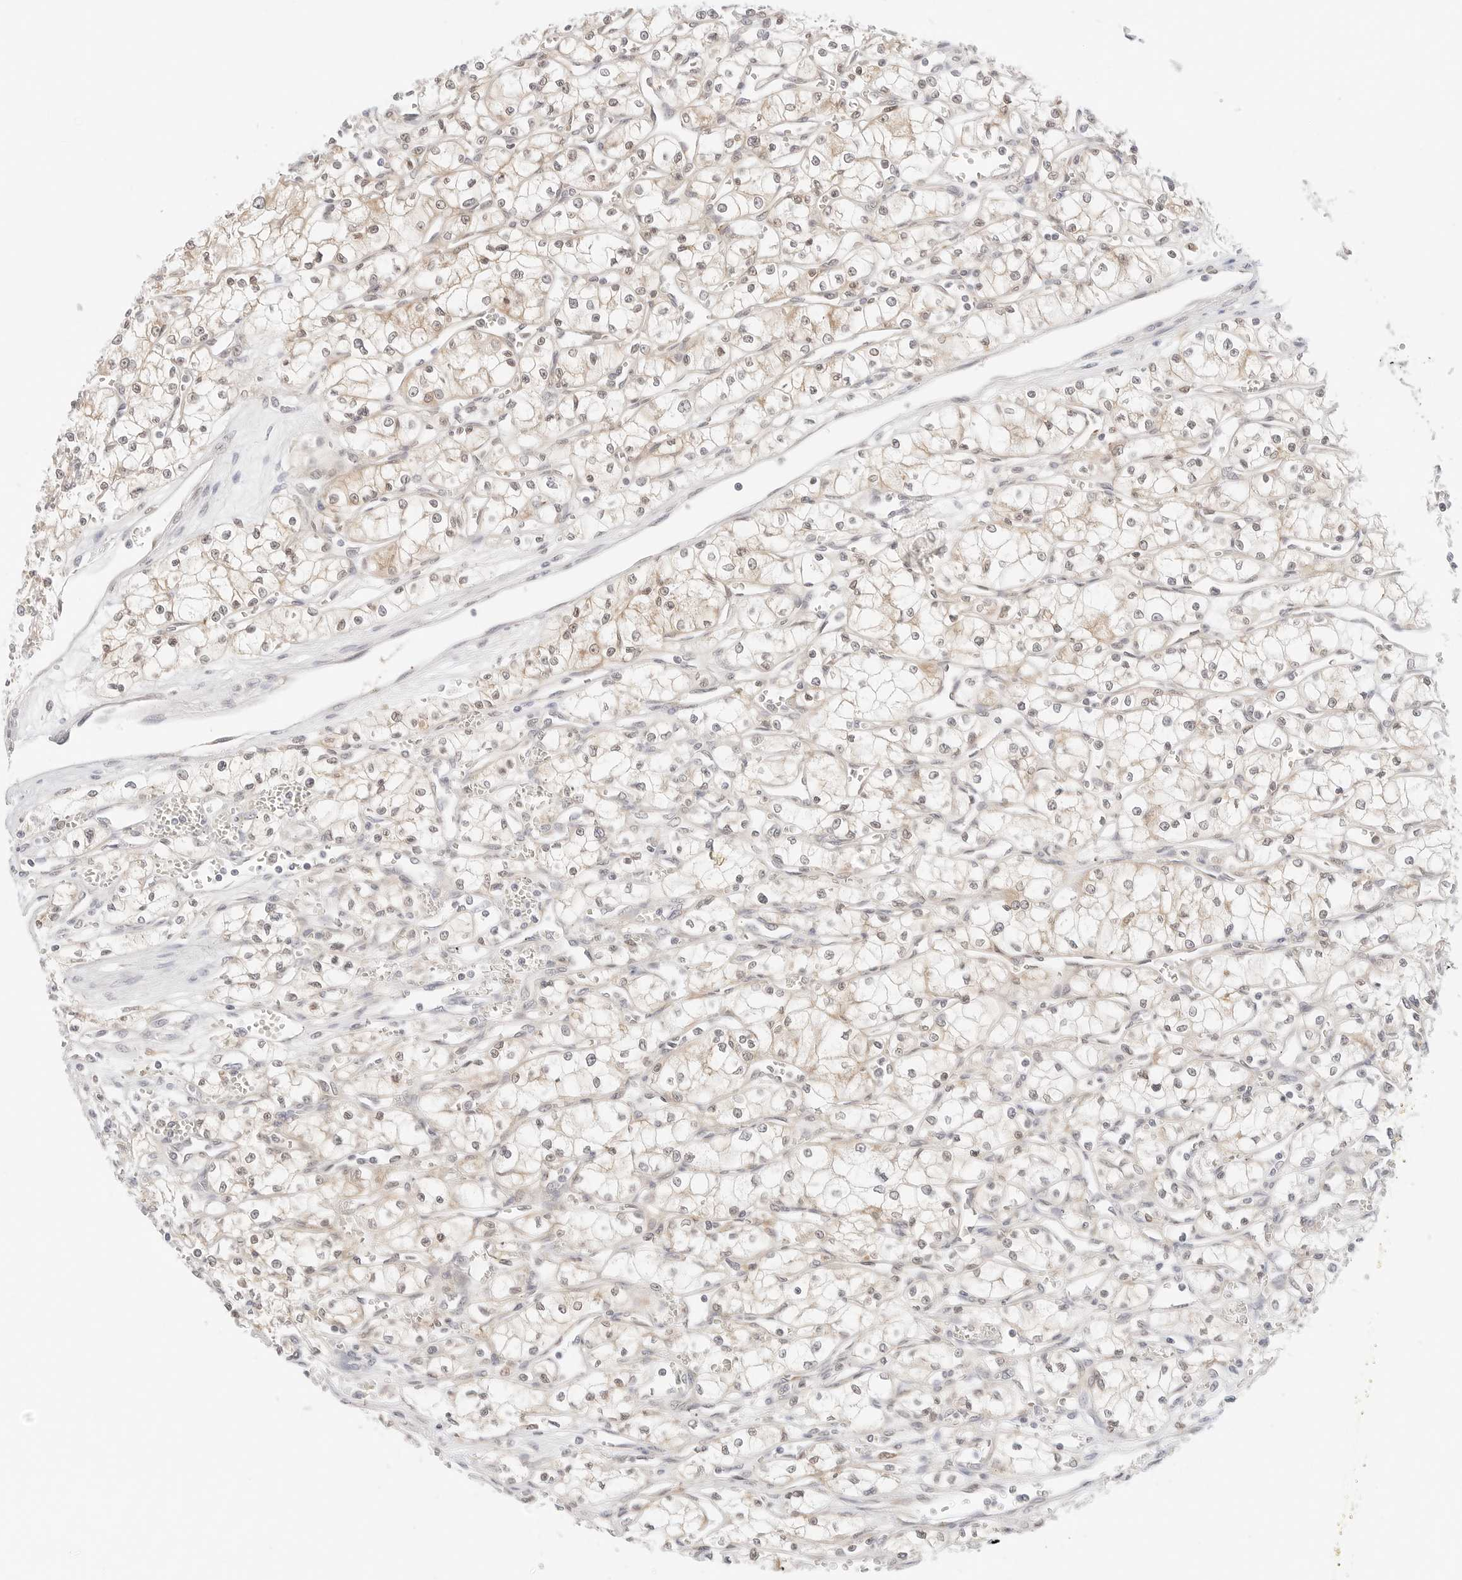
{"staining": {"intensity": "weak", "quantity": "<25%", "location": "cytoplasmic/membranous"}, "tissue": "renal cancer", "cell_type": "Tumor cells", "image_type": "cancer", "snomed": [{"axis": "morphology", "description": "Adenocarcinoma, NOS"}, {"axis": "topography", "description": "Kidney"}], "caption": "The micrograph shows no significant positivity in tumor cells of renal cancer. (DAB (3,3'-diaminobenzidine) IHC with hematoxylin counter stain).", "gene": "ERO1B", "patient": {"sex": "male", "age": 59}}